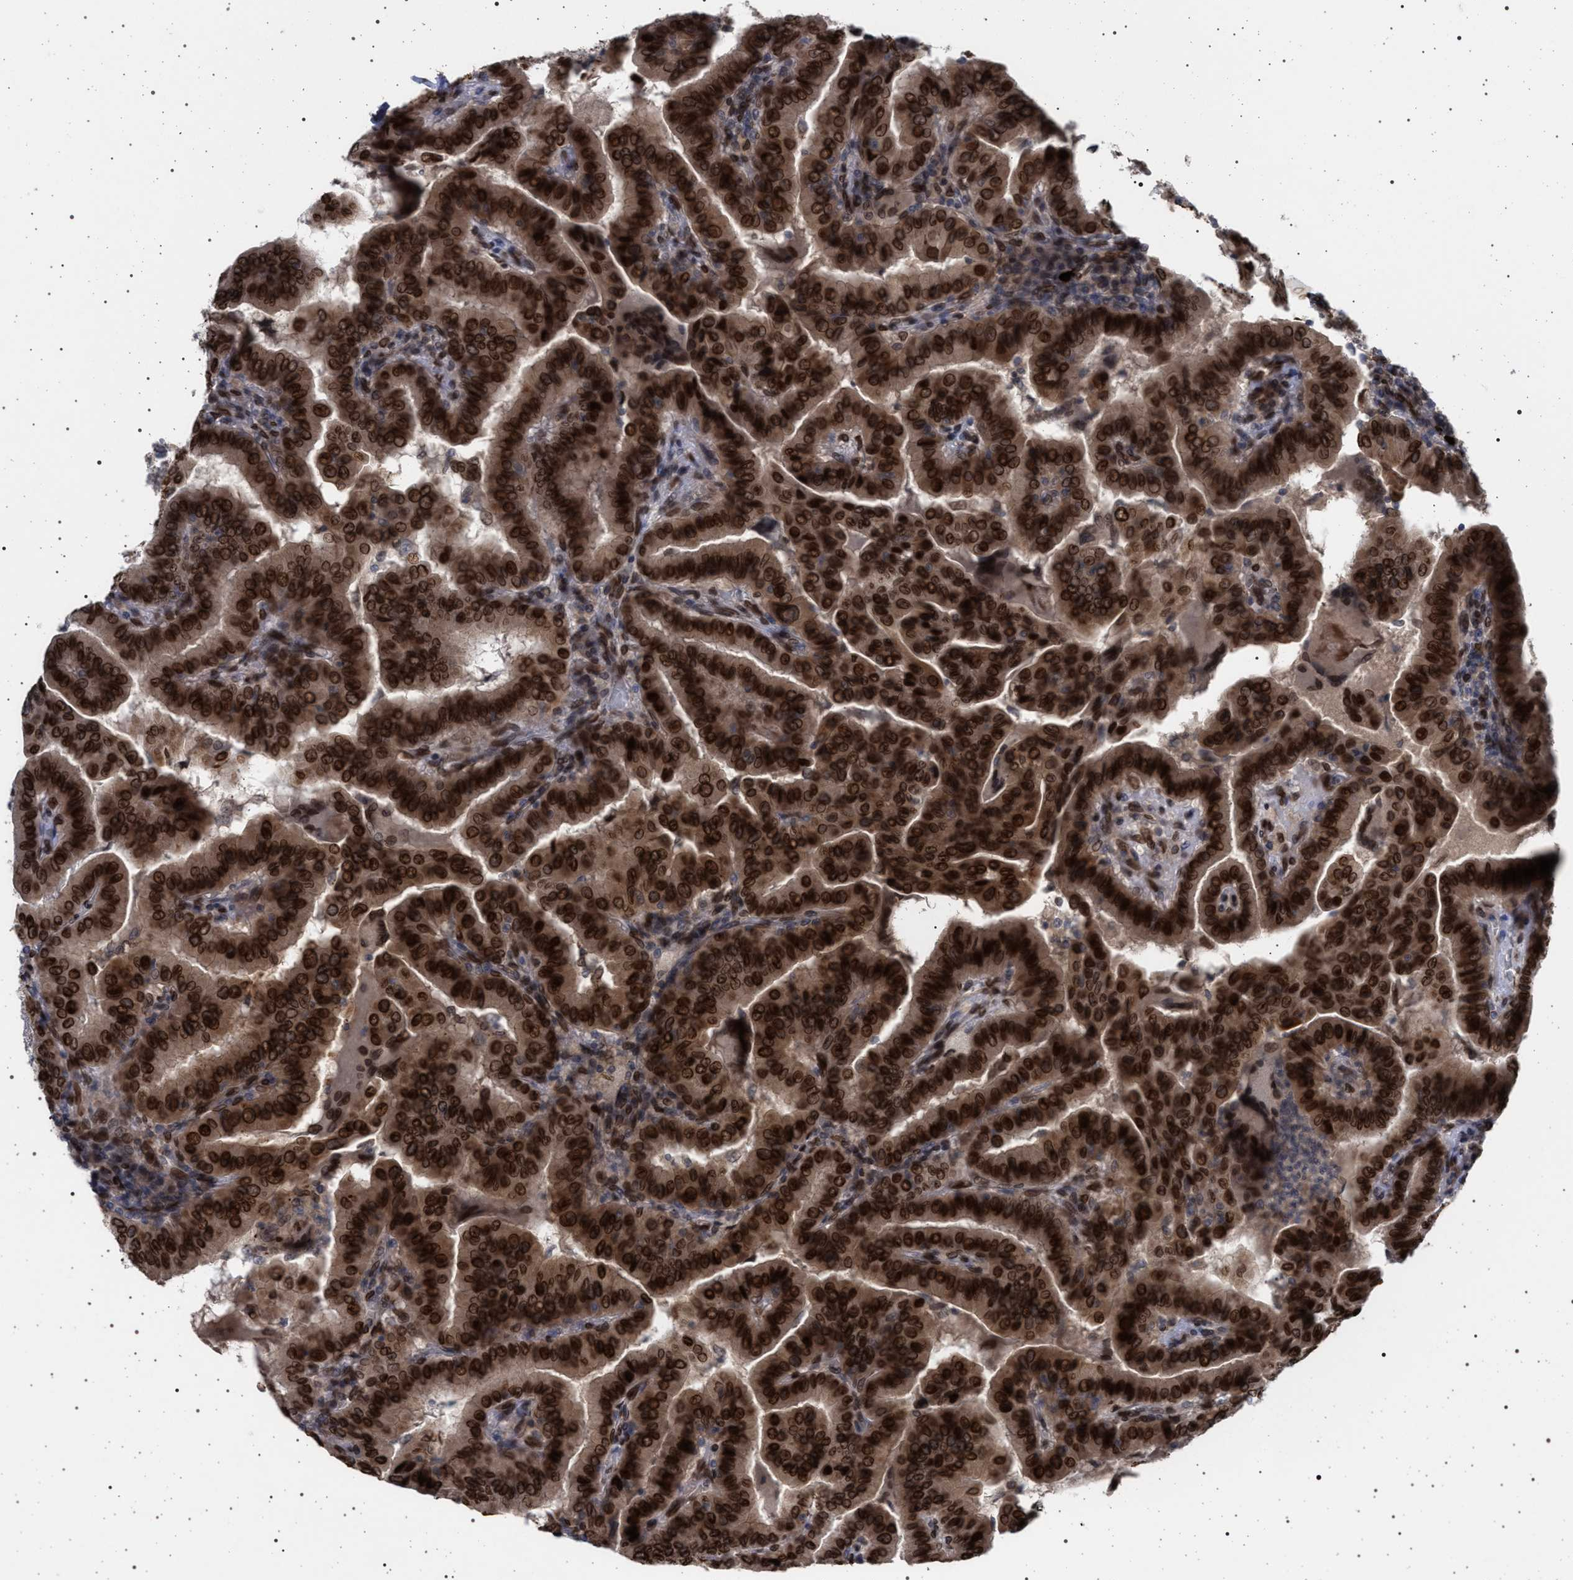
{"staining": {"intensity": "strong", "quantity": ">75%", "location": "cytoplasmic/membranous,nuclear"}, "tissue": "thyroid cancer", "cell_type": "Tumor cells", "image_type": "cancer", "snomed": [{"axis": "morphology", "description": "Papillary adenocarcinoma, NOS"}, {"axis": "topography", "description": "Thyroid gland"}], "caption": "Brown immunohistochemical staining in thyroid papillary adenocarcinoma shows strong cytoplasmic/membranous and nuclear staining in approximately >75% of tumor cells.", "gene": "ING2", "patient": {"sex": "male", "age": 33}}